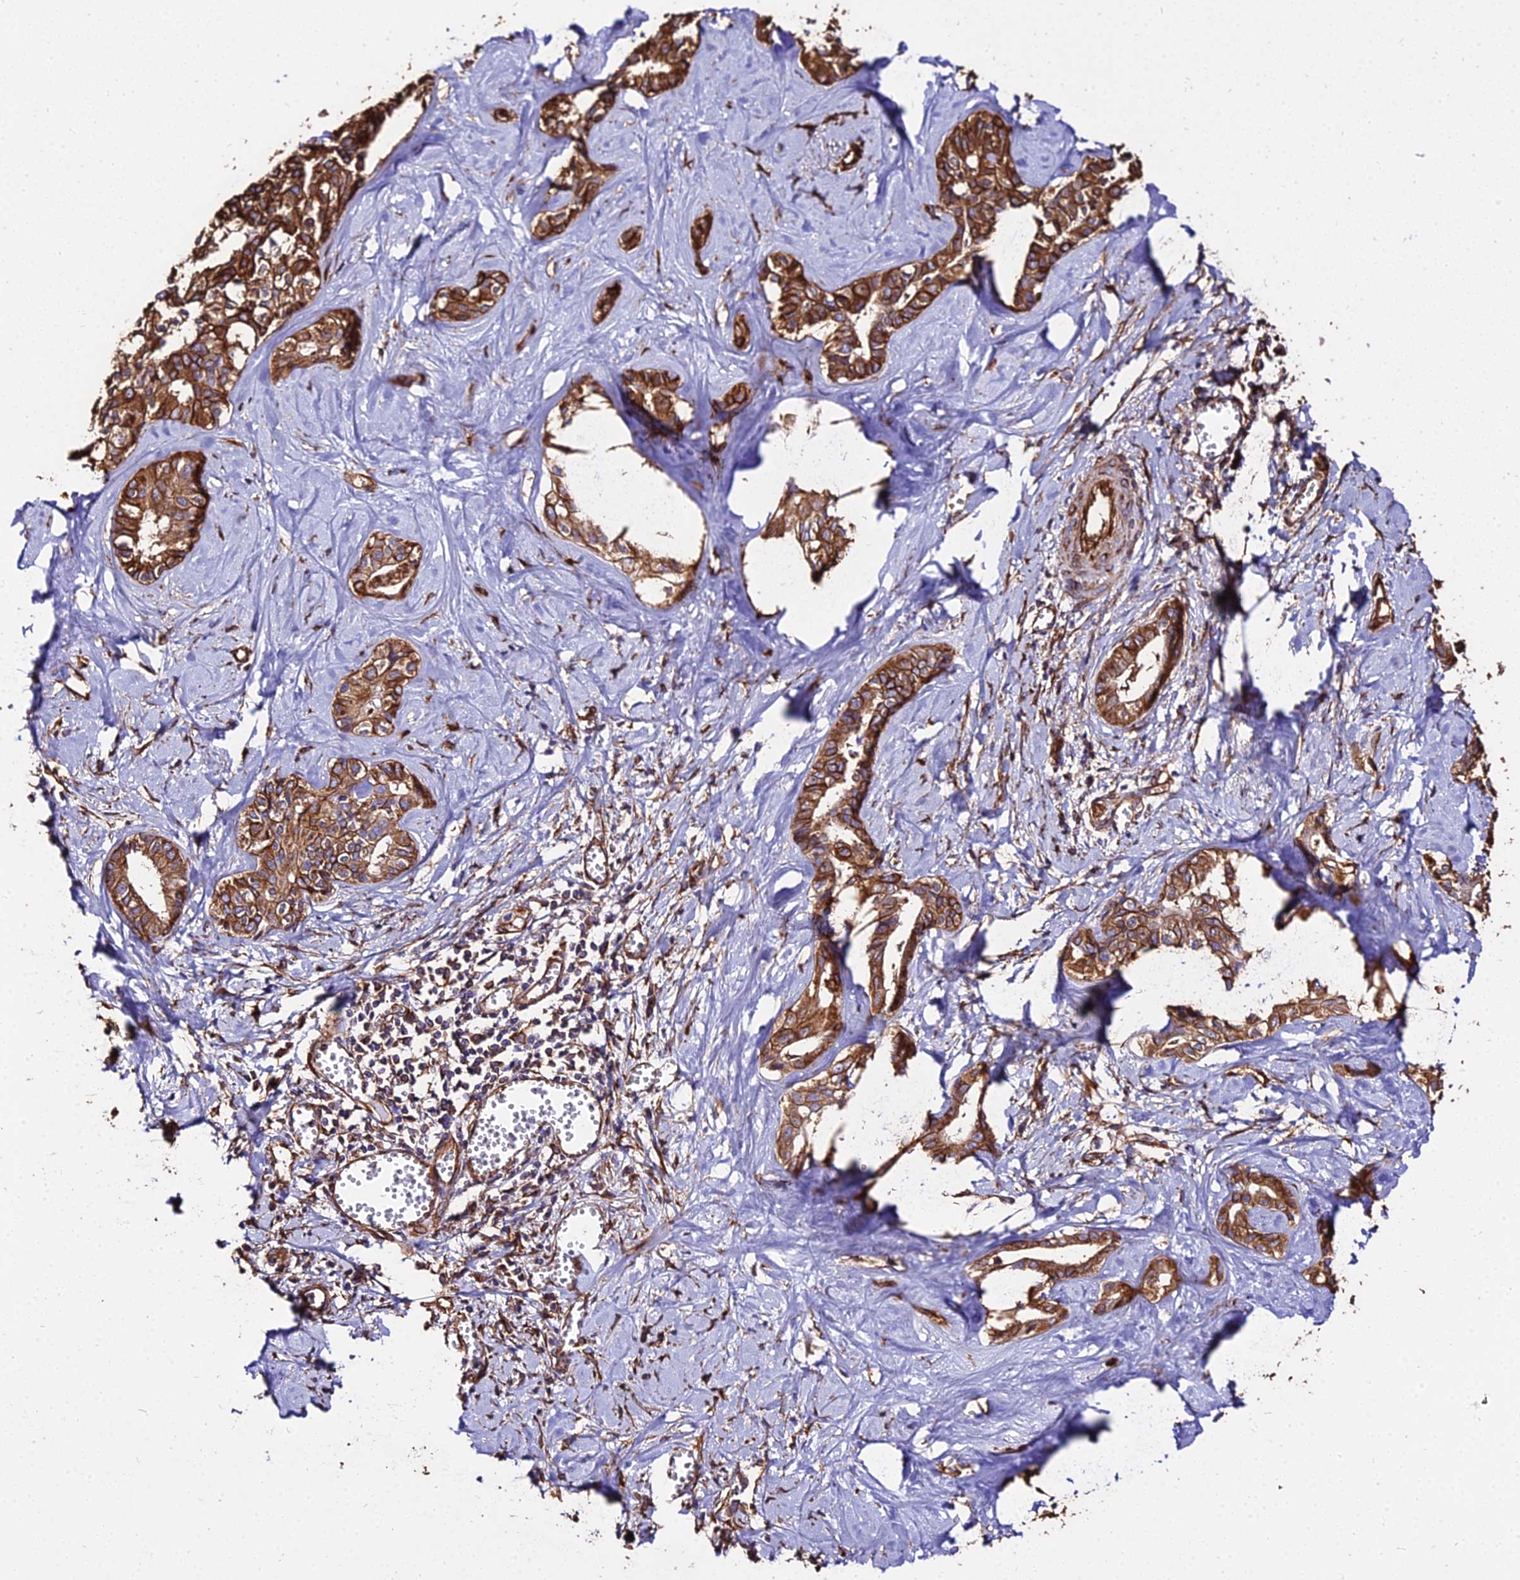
{"staining": {"intensity": "strong", "quantity": ">75%", "location": "cytoplasmic/membranous"}, "tissue": "liver cancer", "cell_type": "Tumor cells", "image_type": "cancer", "snomed": [{"axis": "morphology", "description": "Cholangiocarcinoma"}, {"axis": "topography", "description": "Liver"}], "caption": "Strong cytoplasmic/membranous expression is seen in about >75% of tumor cells in liver cancer.", "gene": "TUBA3D", "patient": {"sex": "female", "age": 77}}